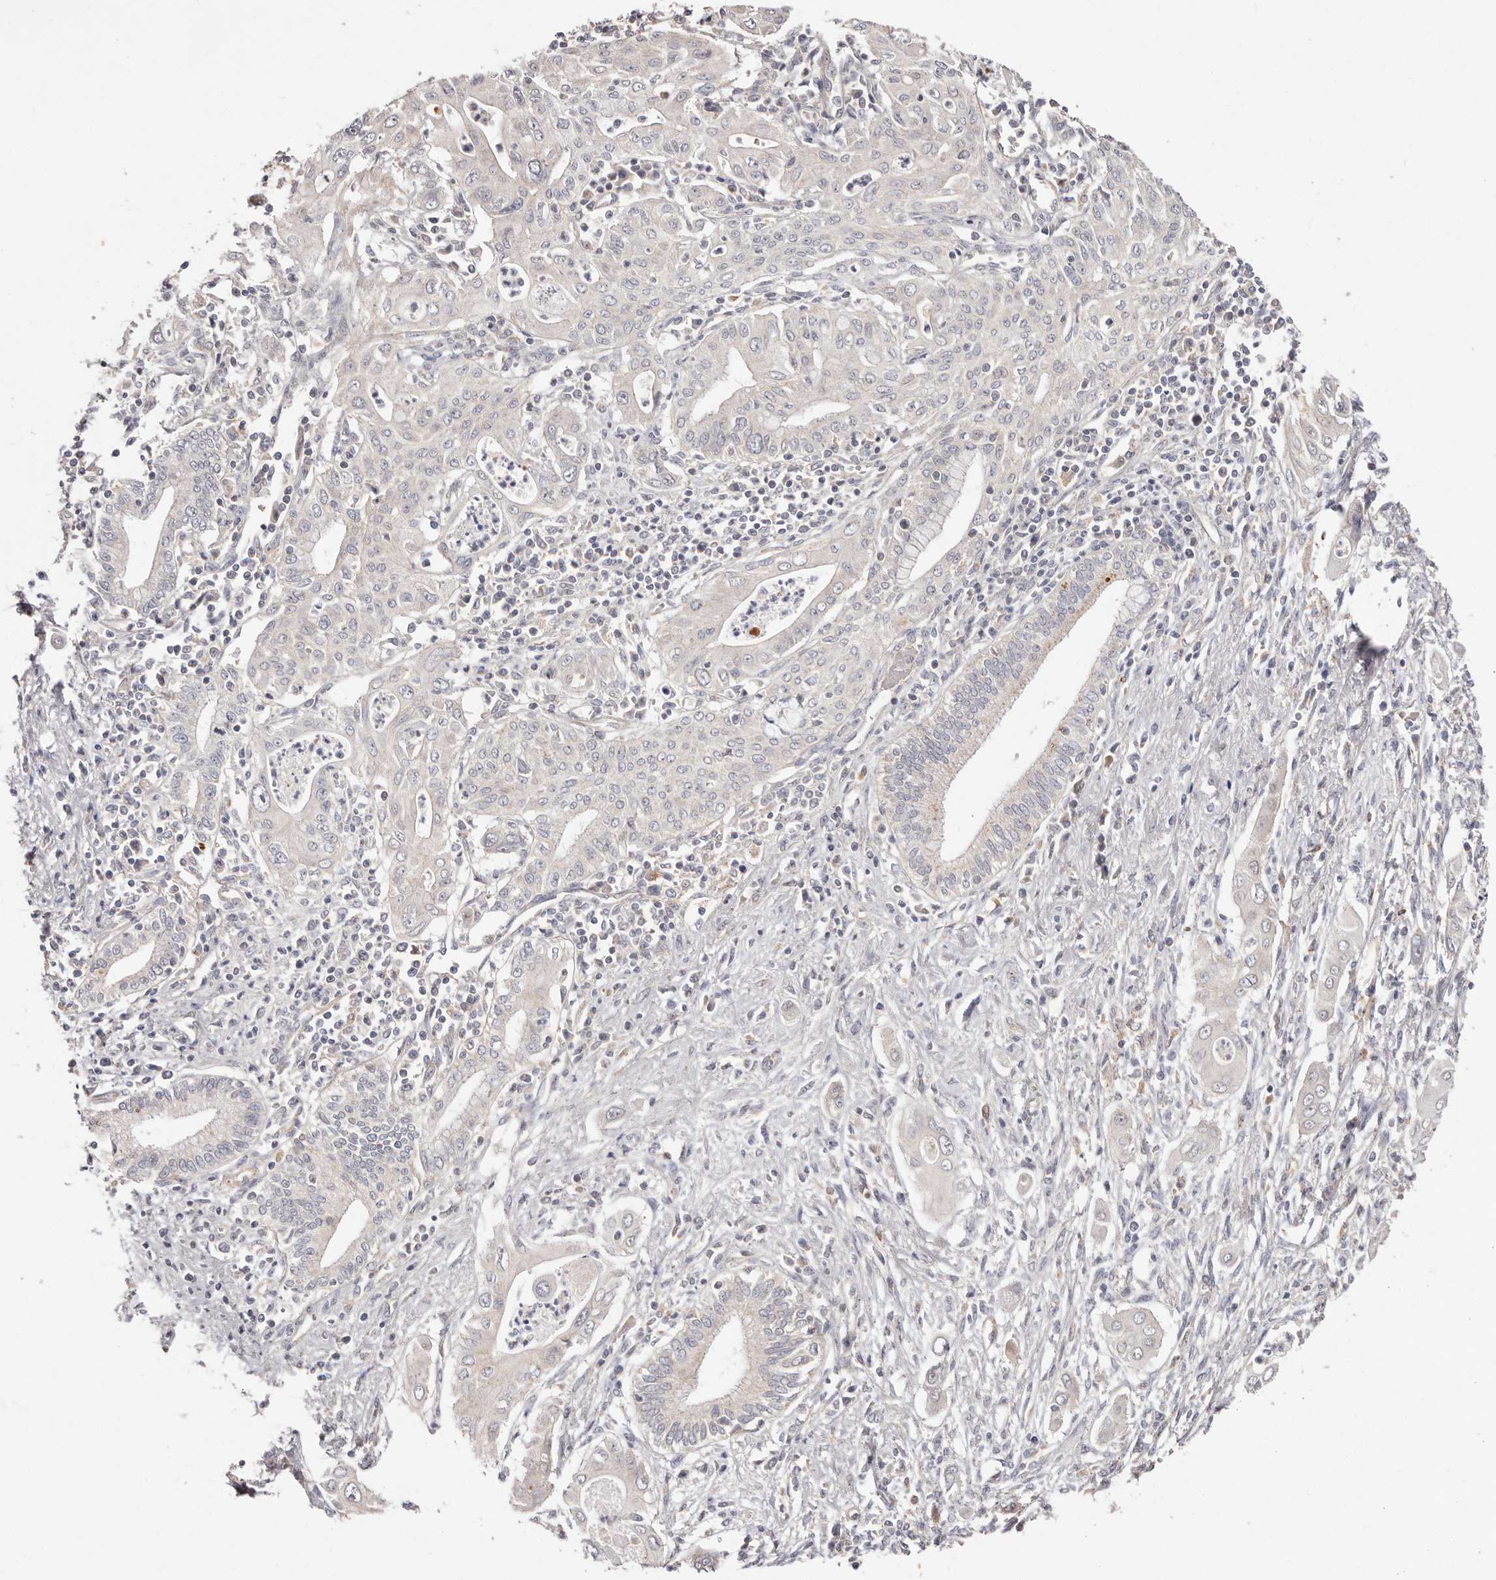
{"staining": {"intensity": "negative", "quantity": "none", "location": "none"}, "tissue": "pancreatic cancer", "cell_type": "Tumor cells", "image_type": "cancer", "snomed": [{"axis": "morphology", "description": "Adenocarcinoma, NOS"}, {"axis": "topography", "description": "Pancreas"}], "caption": "Protein analysis of pancreatic cancer shows no significant staining in tumor cells.", "gene": "THBS3", "patient": {"sex": "male", "age": 58}}